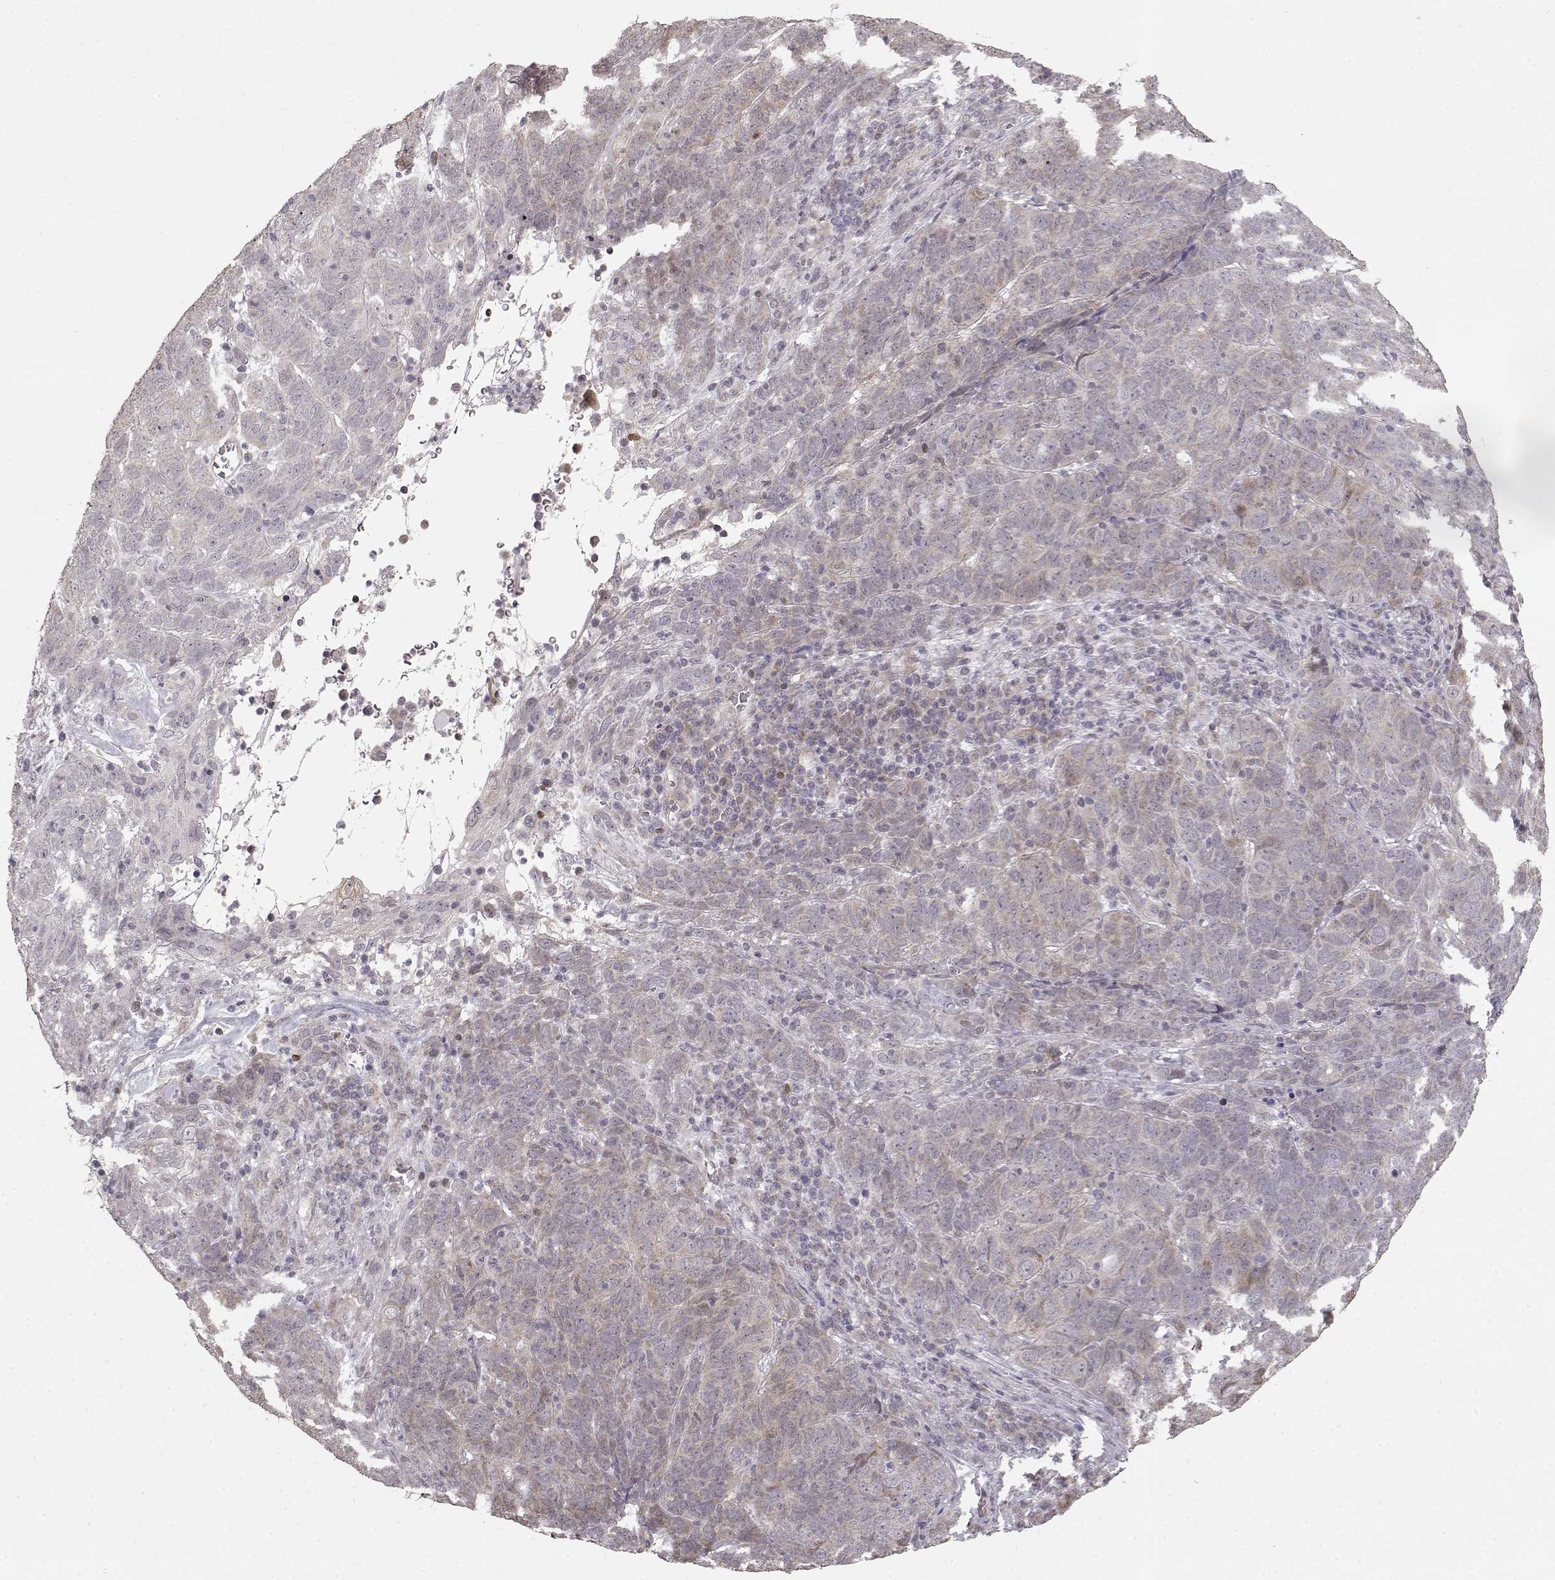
{"staining": {"intensity": "weak", "quantity": "<25%", "location": "cytoplasmic/membranous"}, "tissue": "skin cancer", "cell_type": "Tumor cells", "image_type": "cancer", "snomed": [{"axis": "morphology", "description": "Squamous cell carcinoma, NOS"}, {"axis": "topography", "description": "Skin"}, {"axis": "topography", "description": "Anal"}], "caption": "The histopathology image displays no staining of tumor cells in skin cancer (squamous cell carcinoma). The staining is performed using DAB brown chromogen with nuclei counter-stained in using hematoxylin.", "gene": "BACH2", "patient": {"sex": "female", "age": 51}}